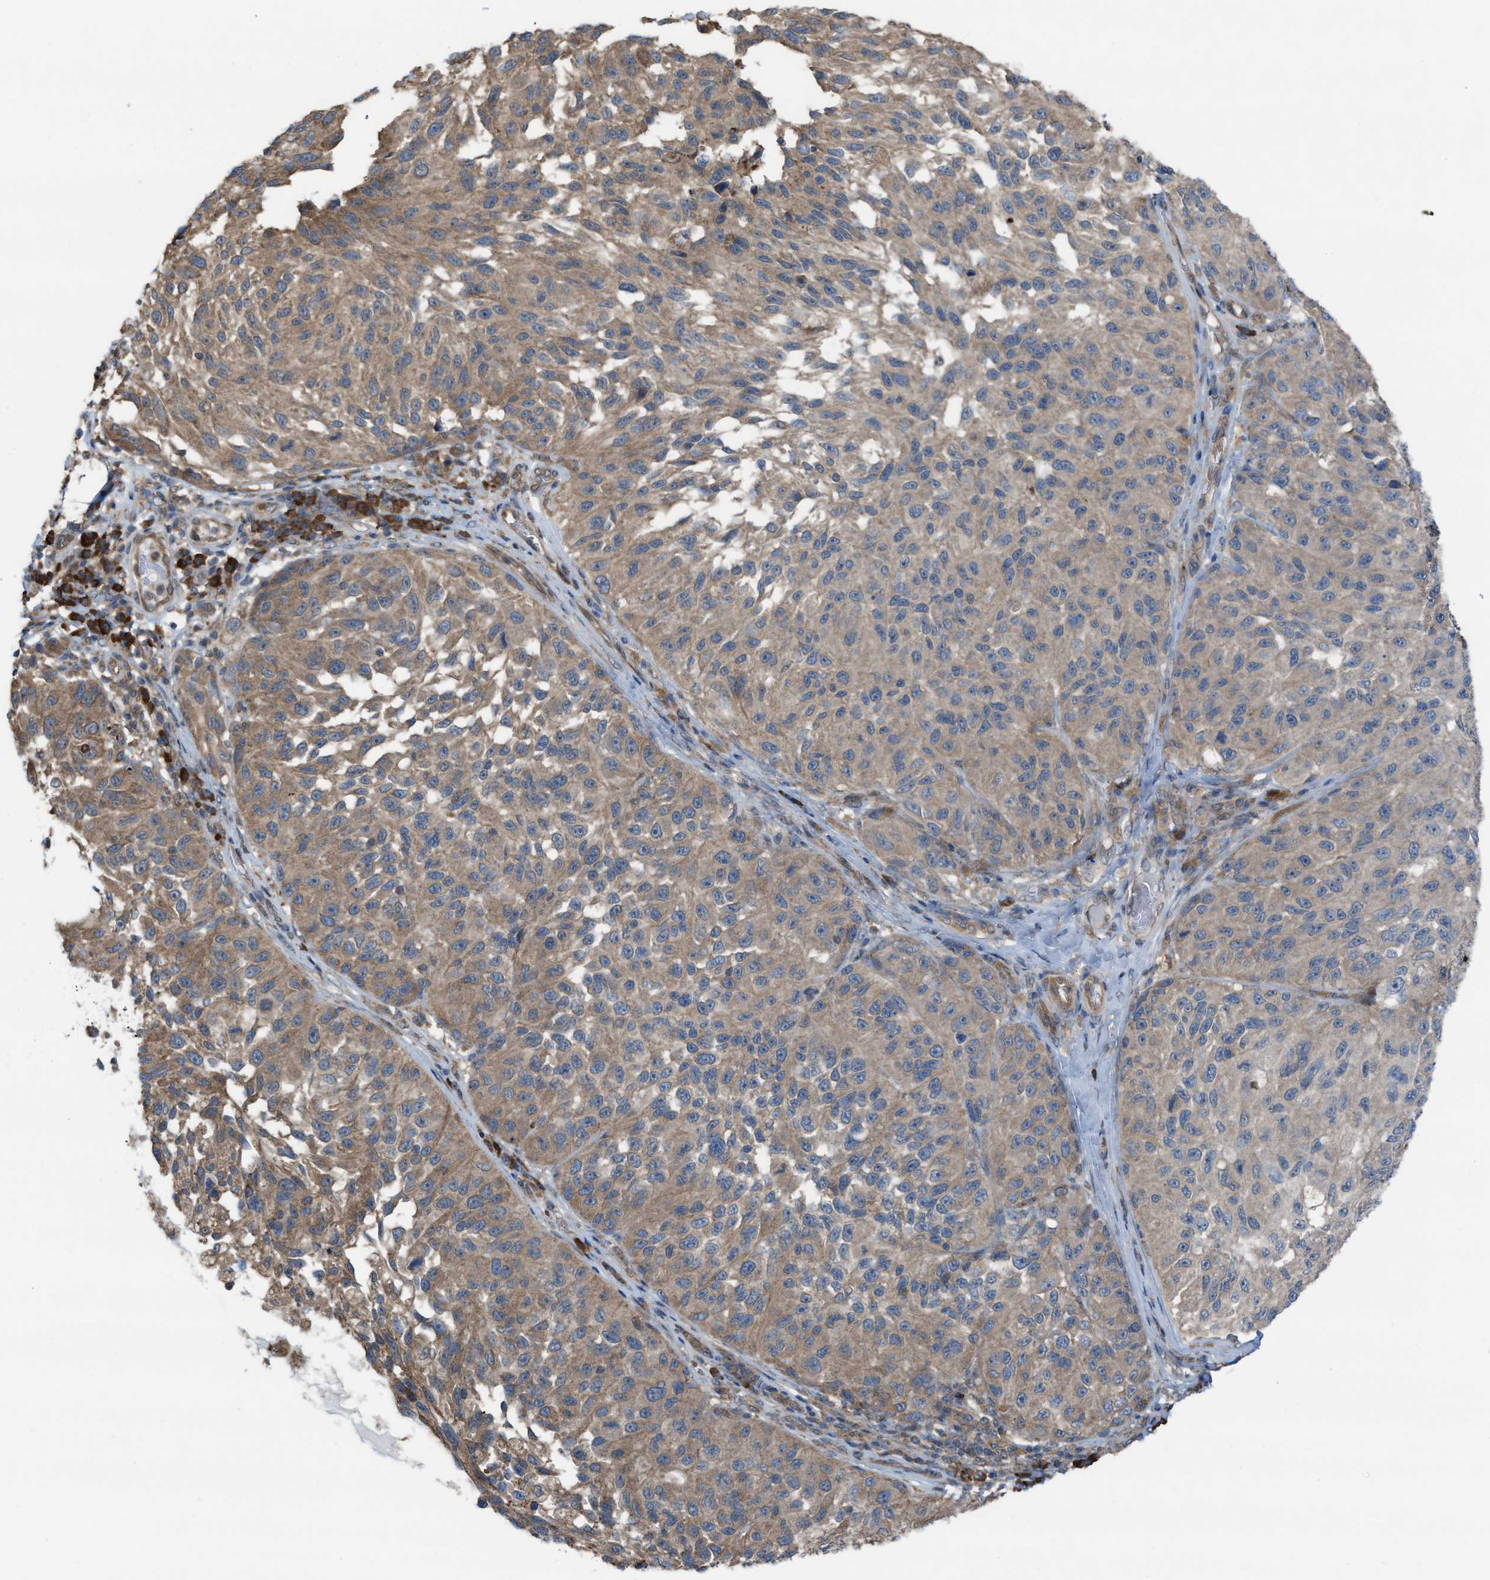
{"staining": {"intensity": "weak", "quantity": ">75%", "location": "cytoplasmic/membranous"}, "tissue": "melanoma", "cell_type": "Tumor cells", "image_type": "cancer", "snomed": [{"axis": "morphology", "description": "Malignant melanoma, NOS"}, {"axis": "topography", "description": "Skin"}], "caption": "An immunohistochemistry micrograph of tumor tissue is shown. Protein staining in brown shows weak cytoplasmic/membranous positivity in malignant melanoma within tumor cells.", "gene": "PLAA", "patient": {"sex": "female", "age": 73}}